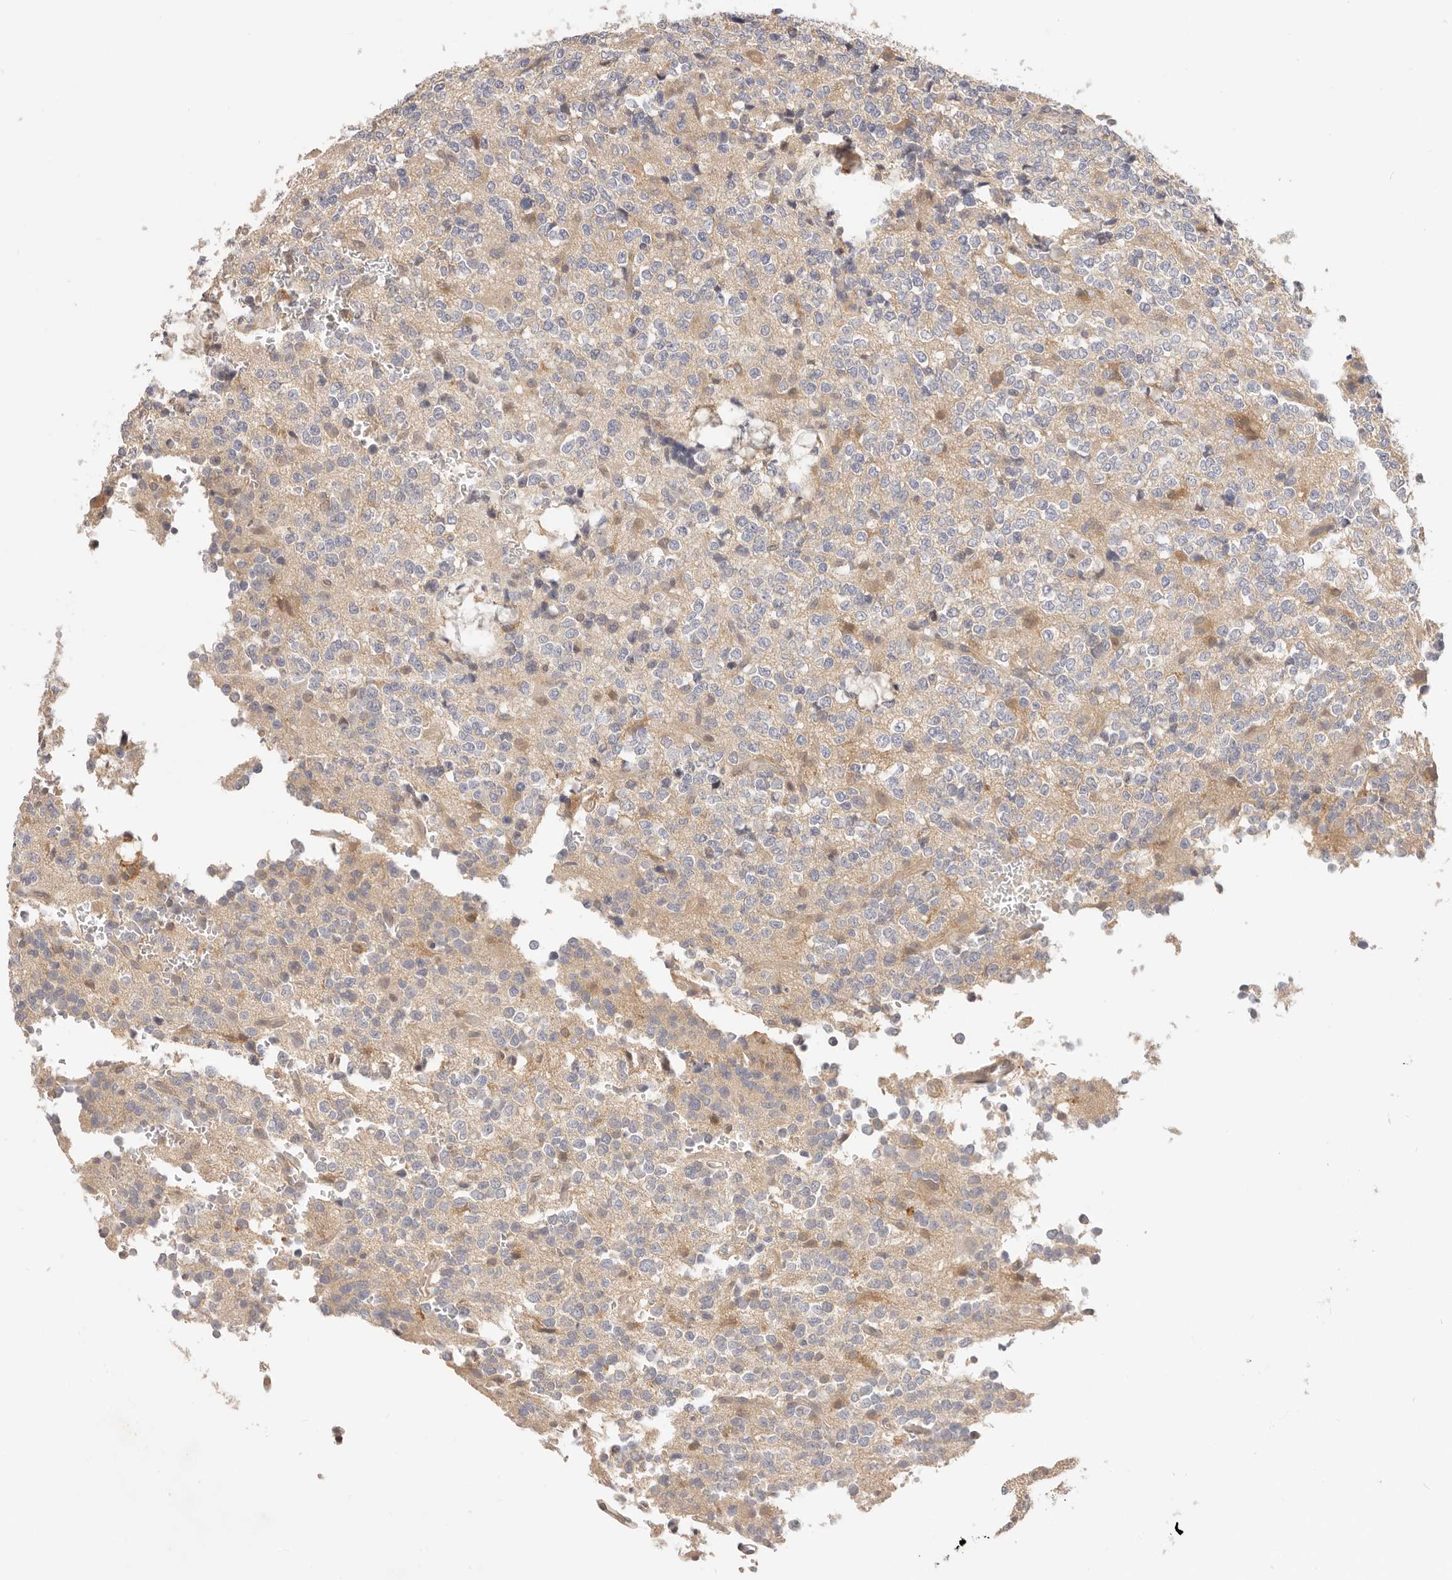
{"staining": {"intensity": "weak", "quantity": "<25%", "location": "cytoplasmic/membranous"}, "tissue": "glioma", "cell_type": "Tumor cells", "image_type": "cancer", "snomed": [{"axis": "morphology", "description": "Glioma, malignant, High grade"}, {"axis": "topography", "description": "Brain"}], "caption": "IHC photomicrograph of glioma stained for a protein (brown), which displays no positivity in tumor cells.", "gene": "DTNBP1", "patient": {"sex": "female", "age": 62}}